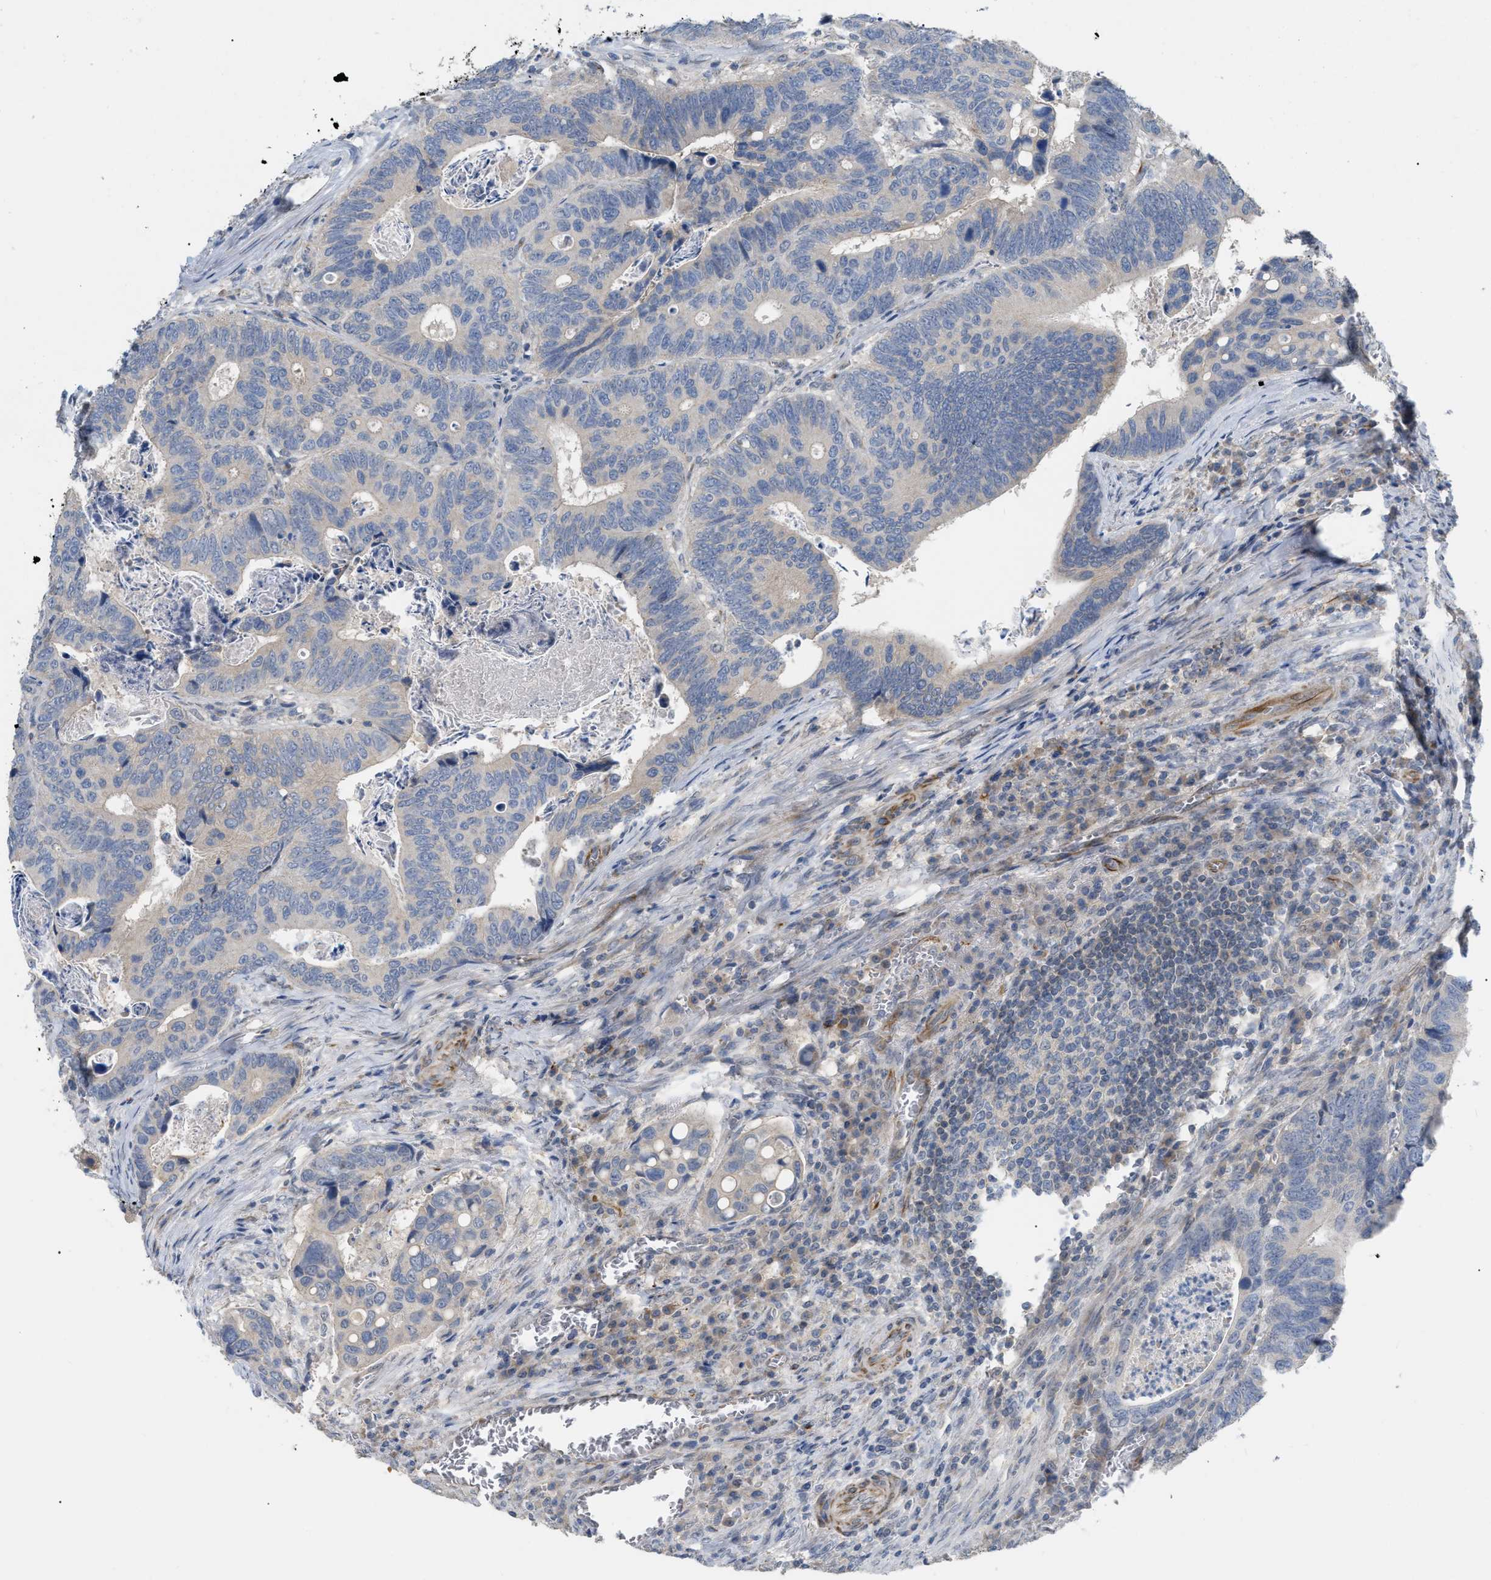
{"staining": {"intensity": "negative", "quantity": "none", "location": "none"}, "tissue": "colorectal cancer", "cell_type": "Tumor cells", "image_type": "cancer", "snomed": [{"axis": "morphology", "description": "Inflammation, NOS"}, {"axis": "morphology", "description": "Adenocarcinoma, NOS"}, {"axis": "topography", "description": "Colon"}], "caption": "Immunohistochemical staining of human colorectal cancer (adenocarcinoma) demonstrates no significant positivity in tumor cells.", "gene": "DHX58", "patient": {"sex": "male", "age": 72}}